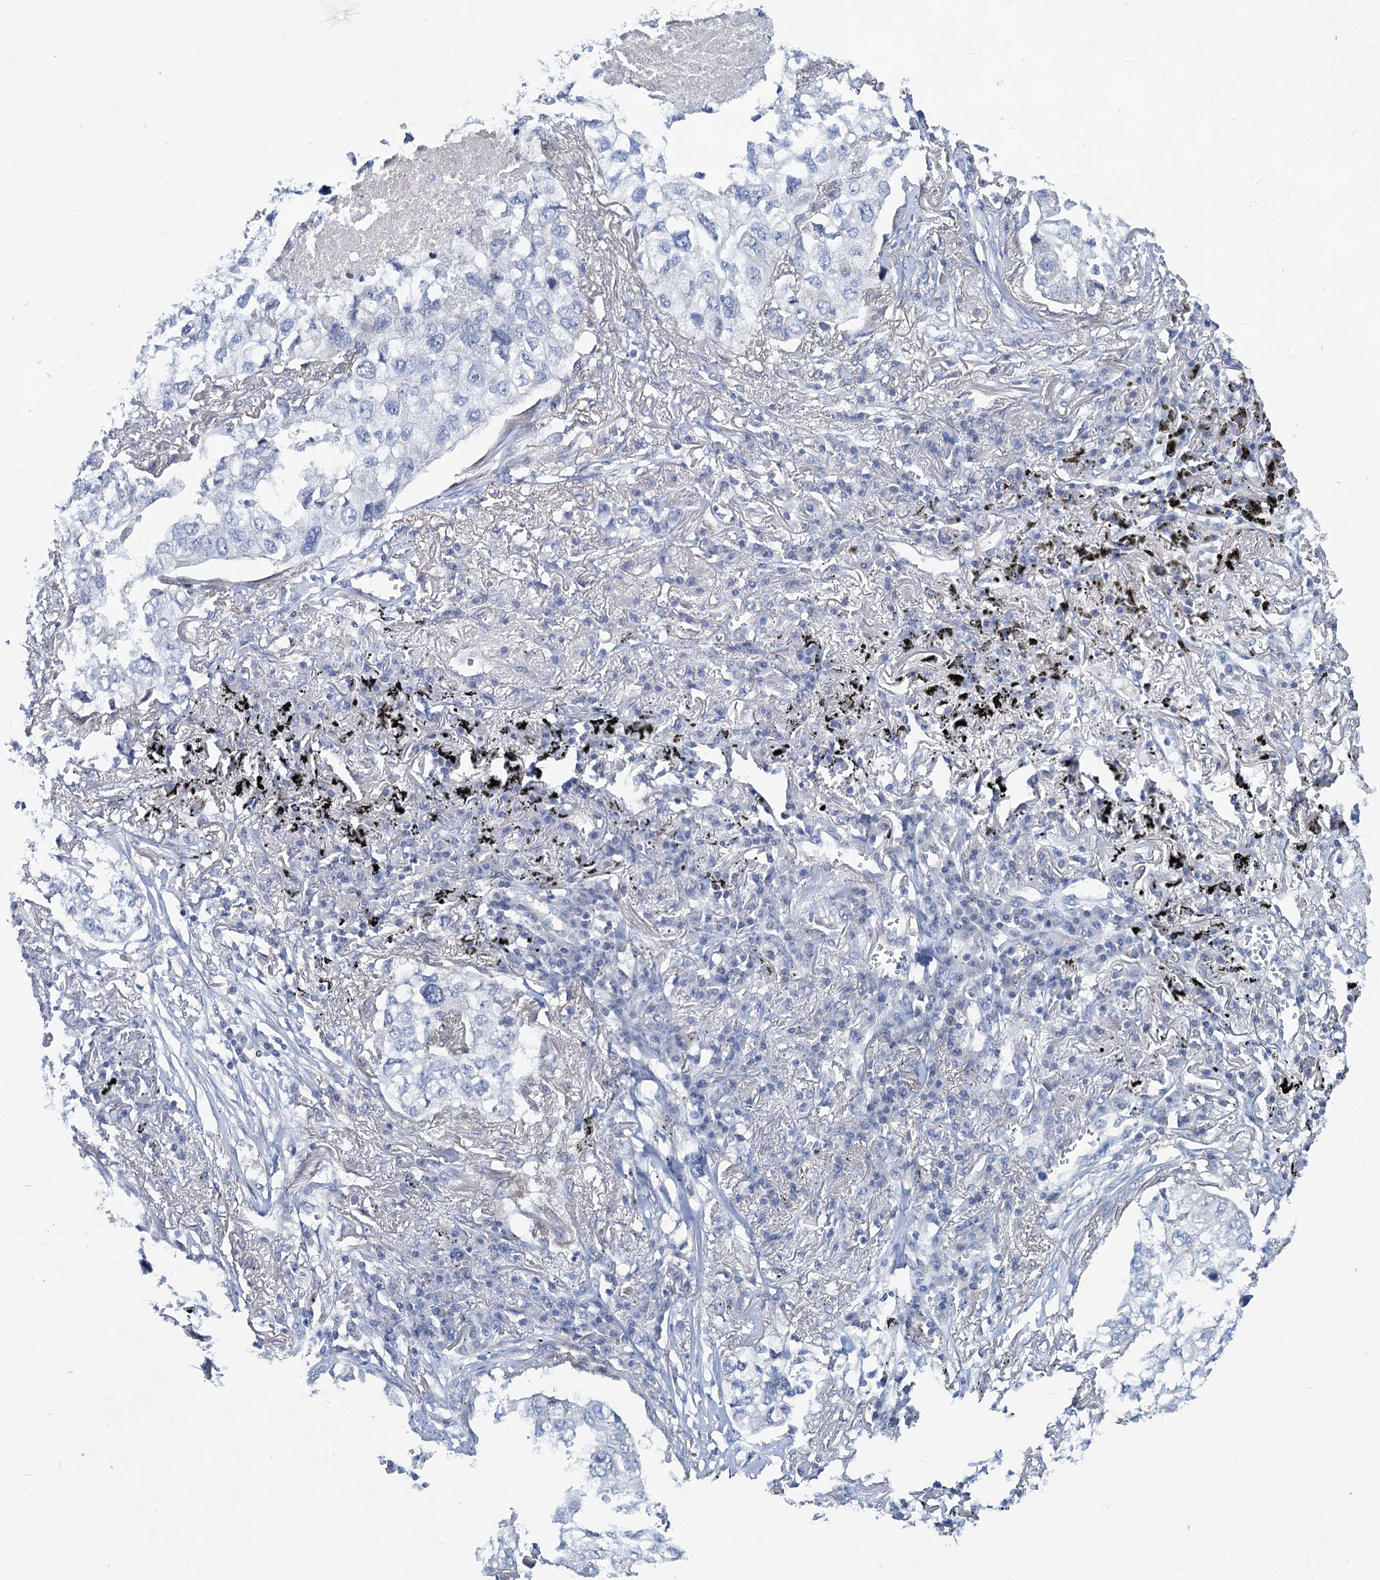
{"staining": {"intensity": "negative", "quantity": "none", "location": "none"}, "tissue": "lung cancer", "cell_type": "Tumor cells", "image_type": "cancer", "snomed": [{"axis": "morphology", "description": "Adenocarcinoma, NOS"}, {"axis": "topography", "description": "Lung"}], "caption": "Immunohistochemistry (IHC) histopathology image of lung adenocarcinoma stained for a protein (brown), which exhibits no staining in tumor cells.", "gene": "CHDH", "patient": {"sex": "male", "age": 65}}